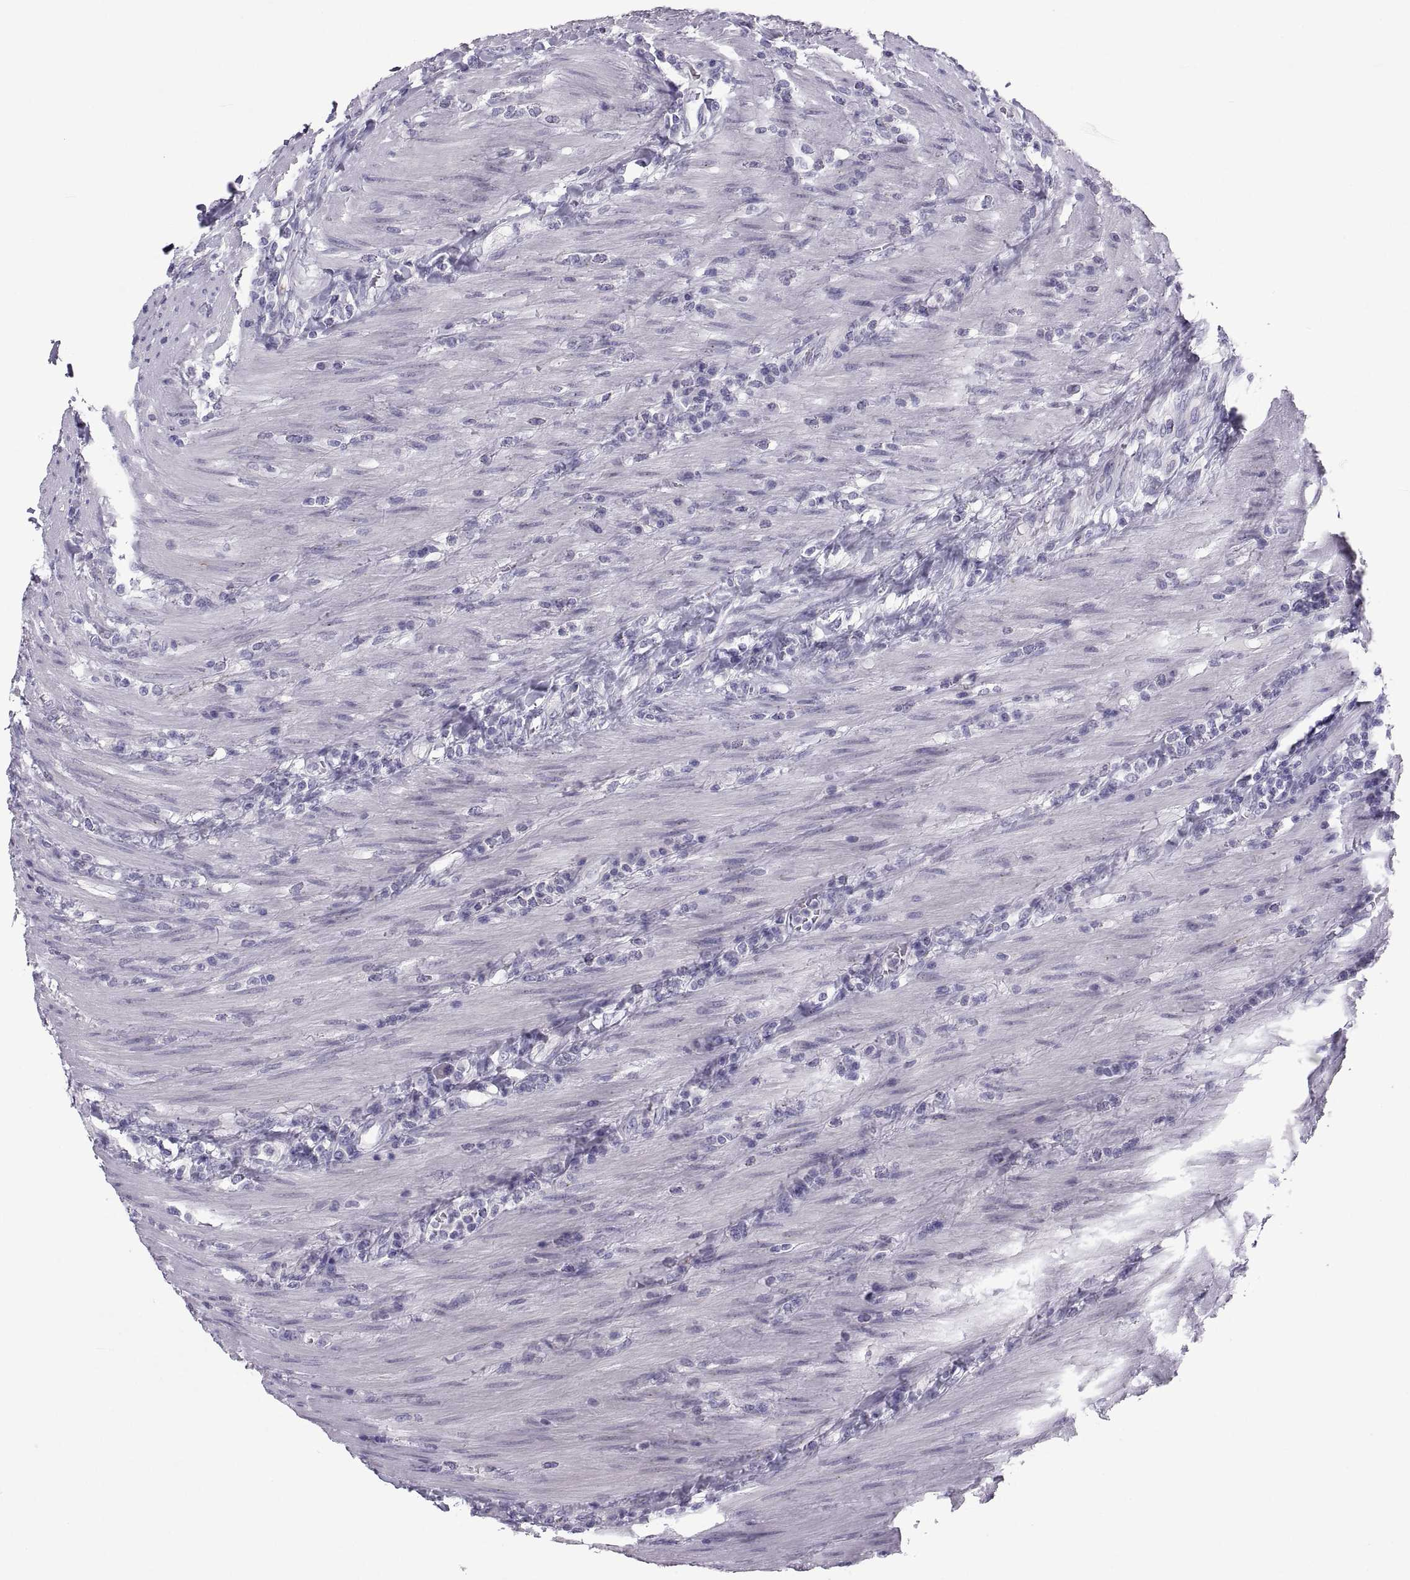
{"staining": {"intensity": "negative", "quantity": "none", "location": "none"}, "tissue": "colorectal cancer", "cell_type": "Tumor cells", "image_type": "cancer", "snomed": [{"axis": "morphology", "description": "Adenocarcinoma, NOS"}, {"axis": "topography", "description": "Colon"}], "caption": "The micrograph shows no significant expression in tumor cells of adenocarcinoma (colorectal).", "gene": "PCSK1N", "patient": {"sex": "female", "age": 67}}